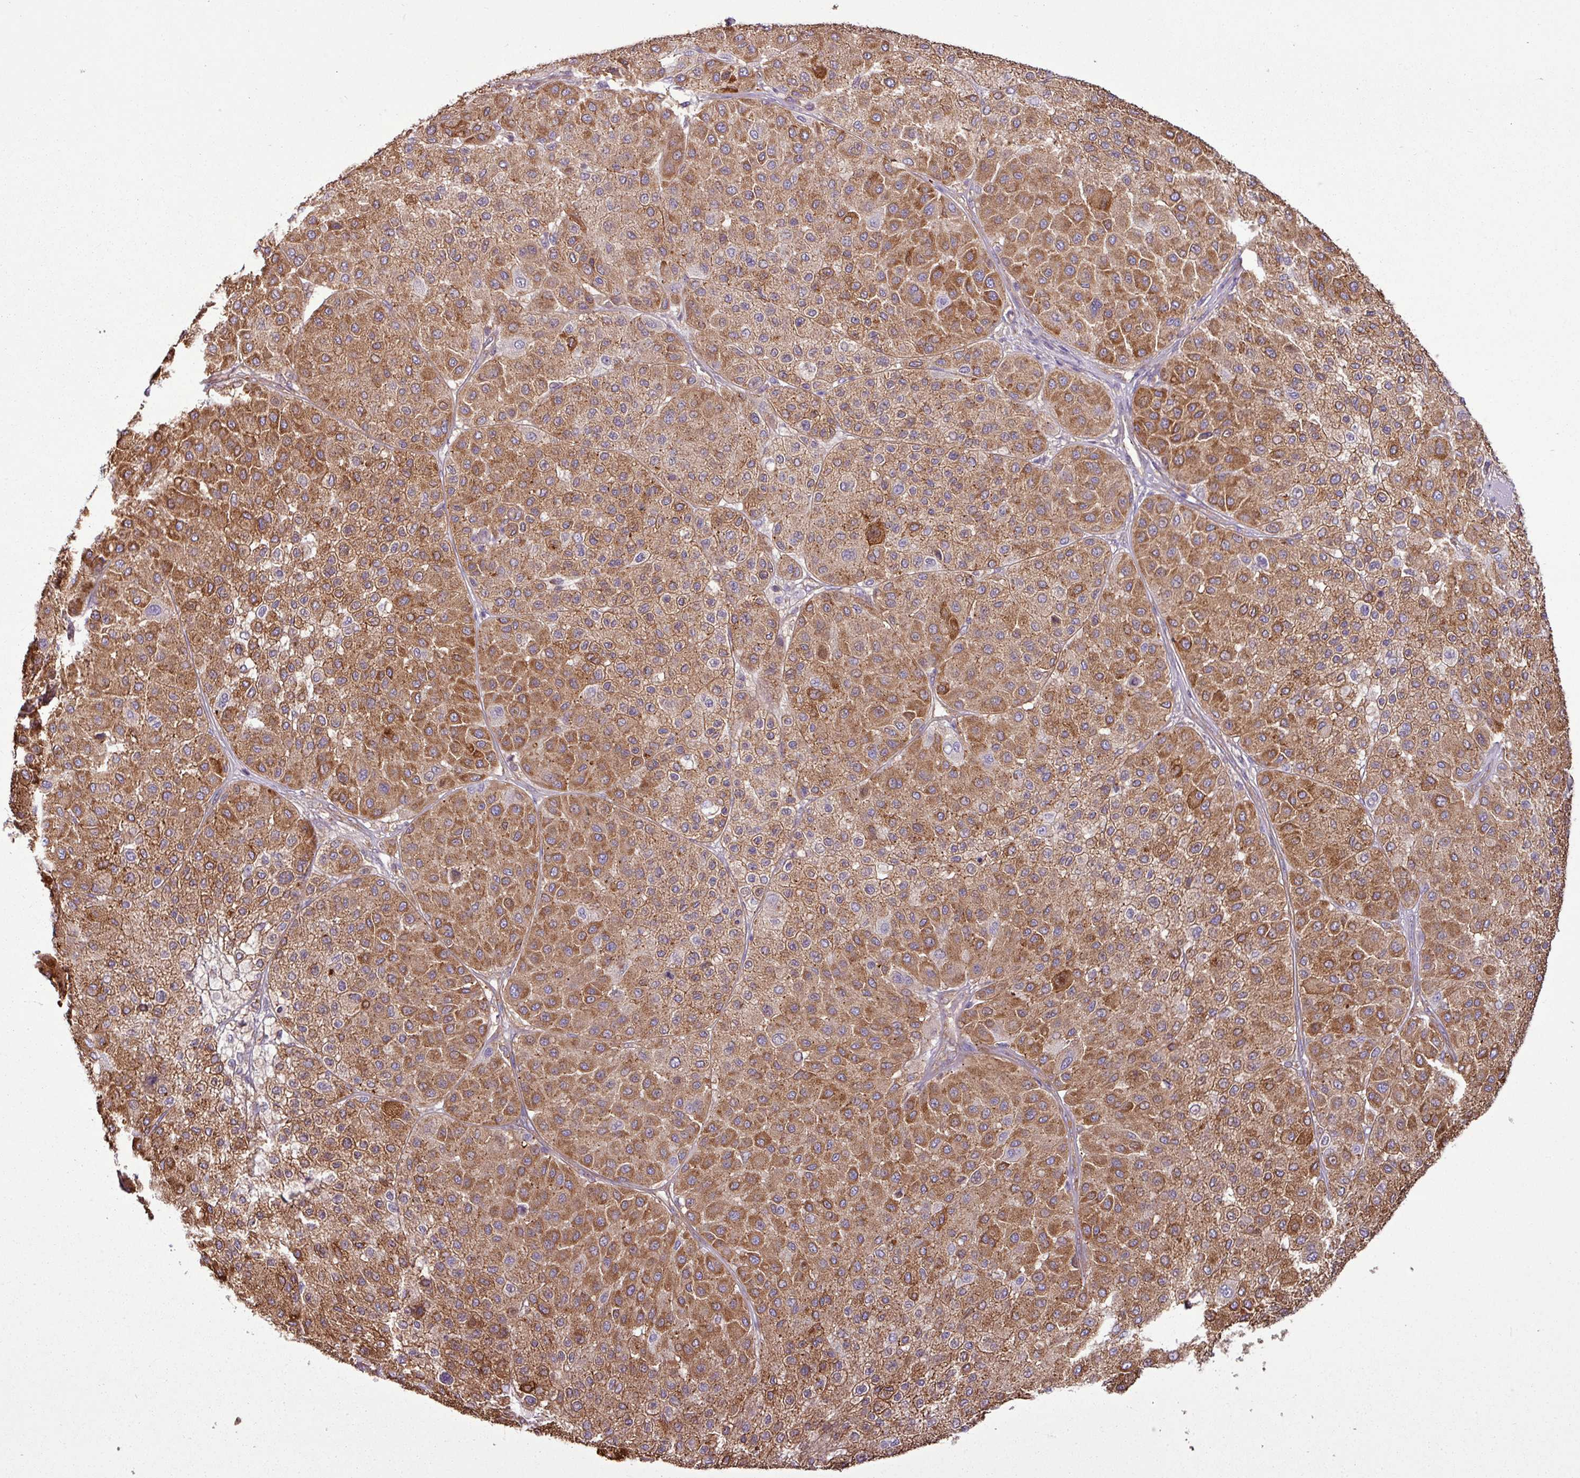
{"staining": {"intensity": "moderate", "quantity": ">75%", "location": "cytoplasmic/membranous"}, "tissue": "melanoma", "cell_type": "Tumor cells", "image_type": "cancer", "snomed": [{"axis": "morphology", "description": "Malignant melanoma, Metastatic site"}, {"axis": "topography", "description": "Smooth muscle"}], "caption": "An IHC photomicrograph of tumor tissue is shown. Protein staining in brown labels moderate cytoplasmic/membranous positivity in melanoma within tumor cells. The protein is stained brown, and the nuclei are stained in blue (DAB (3,3'-diaminobenzidine) IHC with brightfield microscopy, high magnification).", "gene": "PACSIN2", "patient": {"sex": "male", "age": 41}}